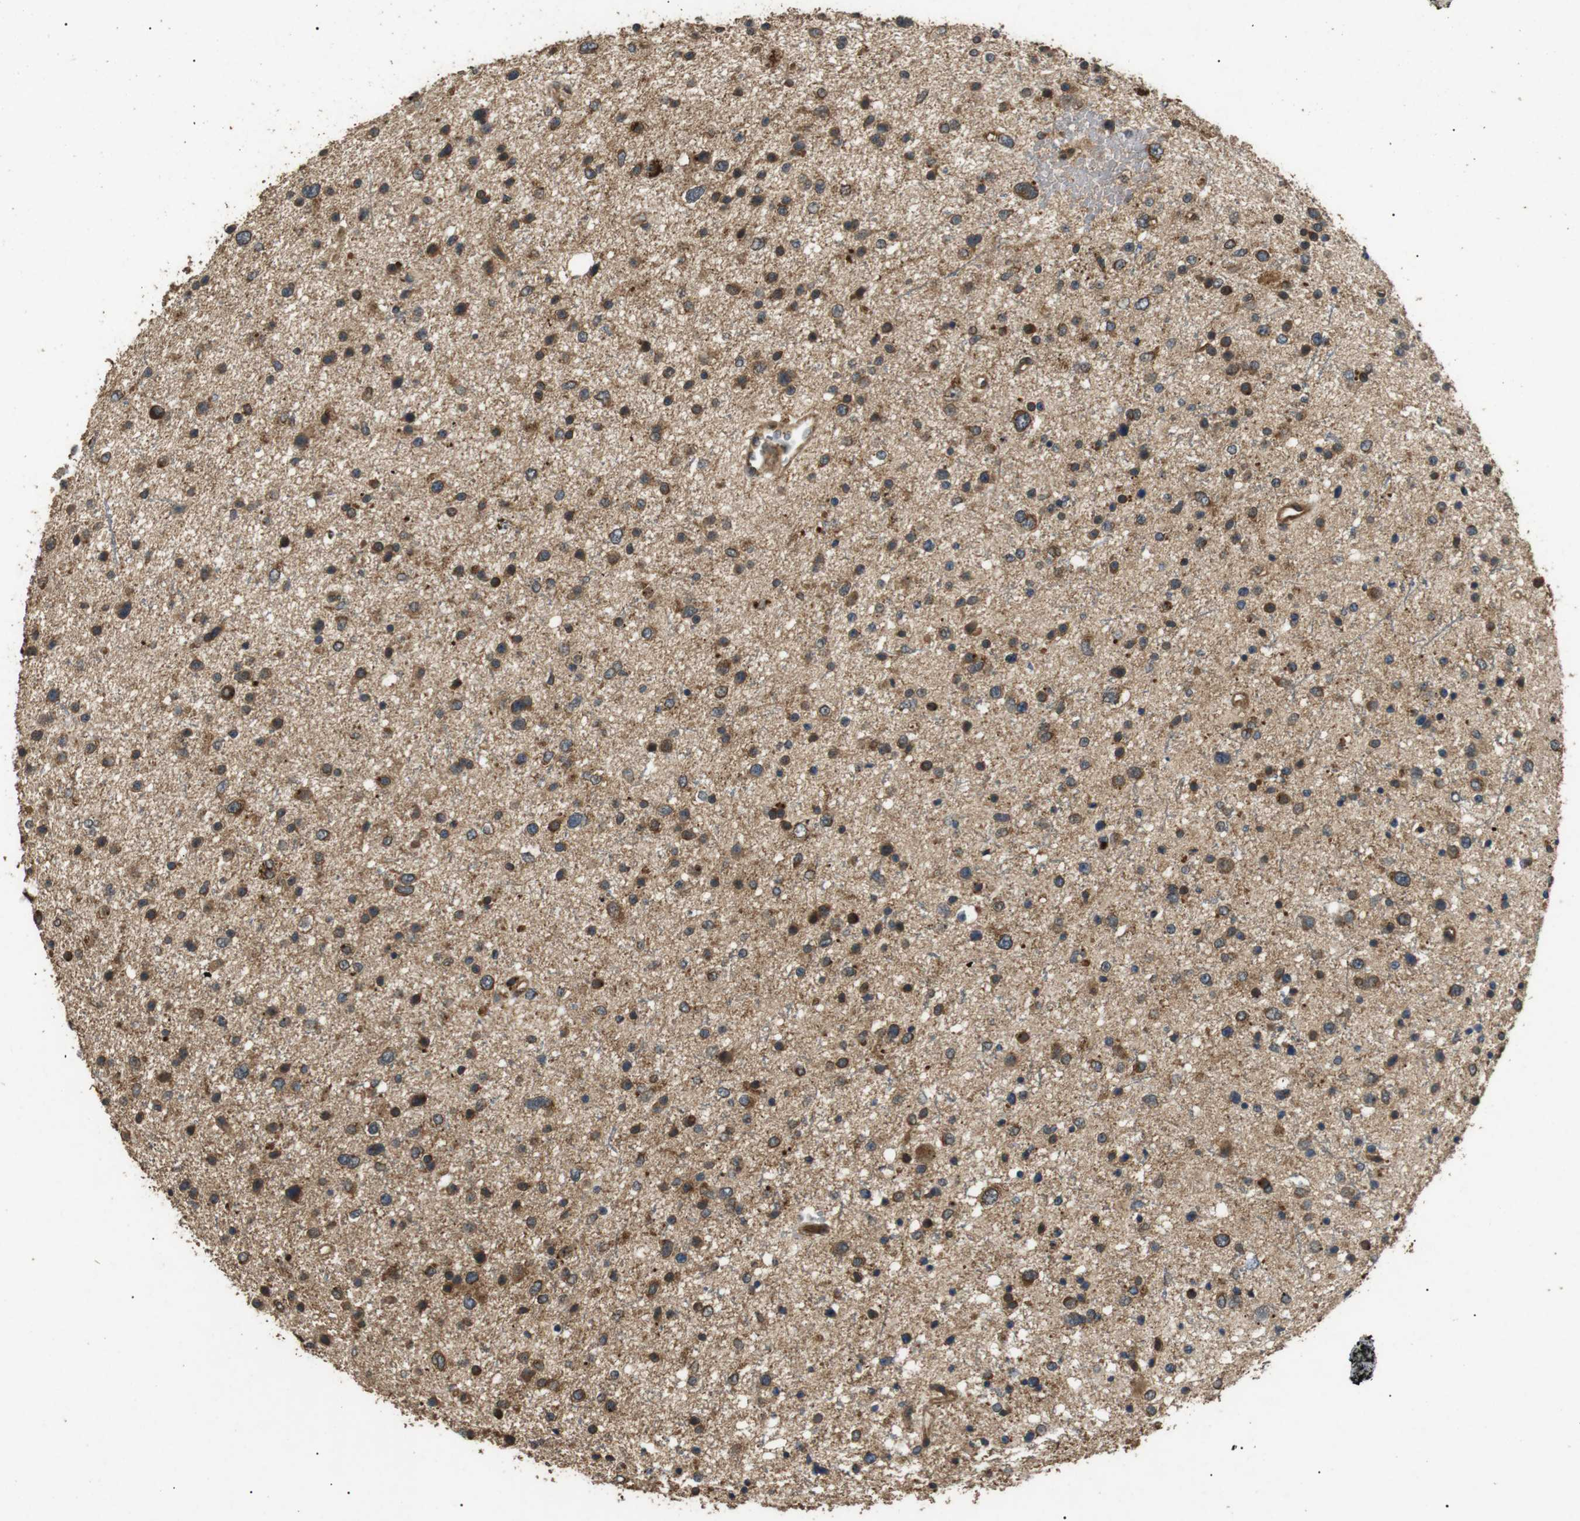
{"staining": {"intensity": "moderate", "quantity": ">75%", "location": "cytoplasmic/membranous"}, "tissue": "glioma", "cell_type": "Tumor cells", "image_type": "cancer", "snomed": [{"axis": "morphology", "description": "Glioma, malignant, Low grade"}, {"axis": "topography", "description": "Brain"}], "caption": "This photomicrograph exhibits IHC staining of human low-grade glioma (malignant), with medium moderate cytoplasmic/membranous expression in approximately >75% of tumor cells.", "gene": "TBC1D15", "patient": {"sex": "female", "age": 37}}